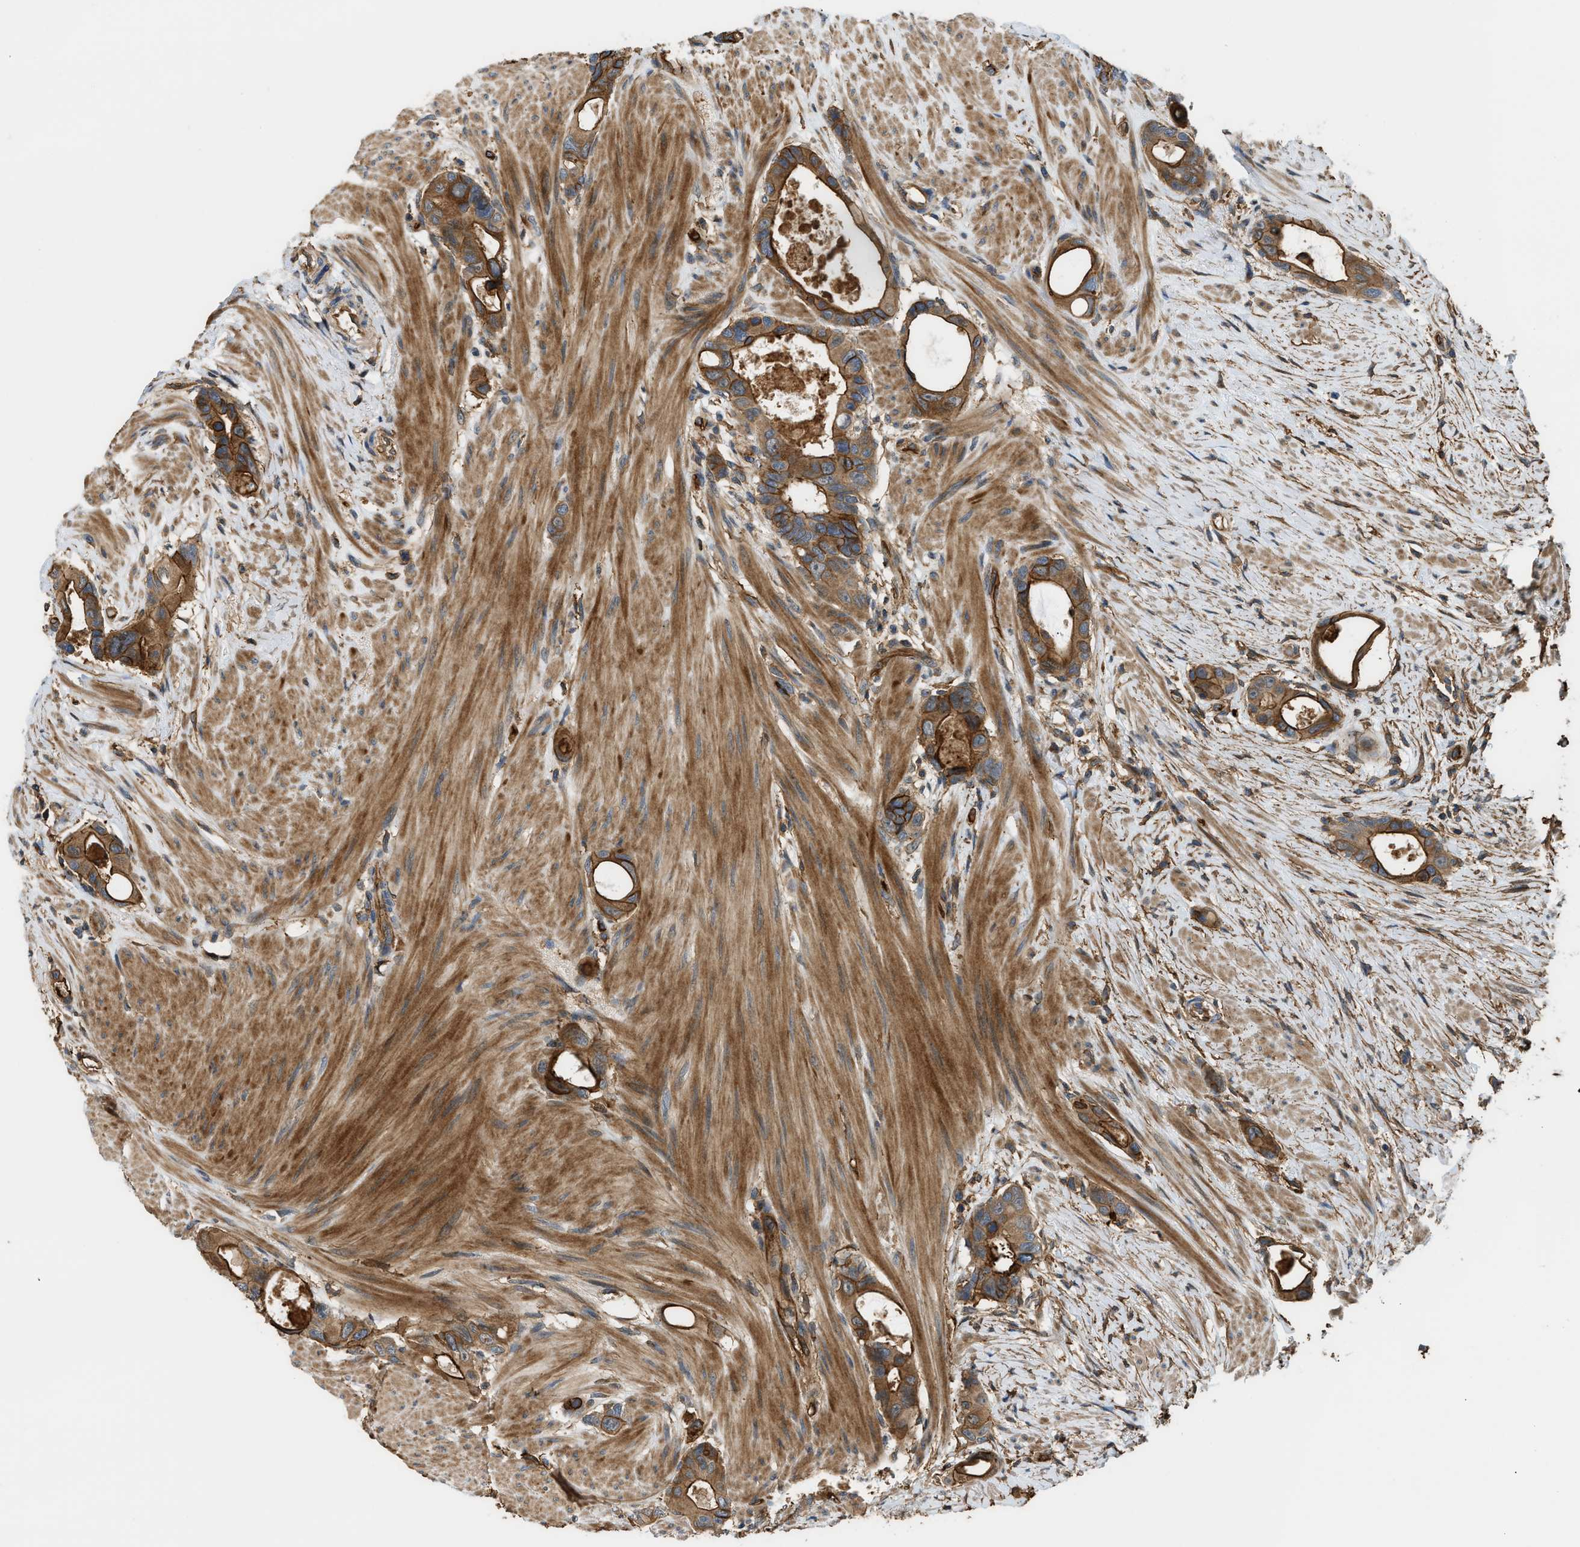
{"staining": {"intensity": "strong", "quantity": ">75%", "location": "cytoplasmic/membranous"}, "tissue": "colorectal cancer", "cell_type": "Tumor cells", "image_type": "cancer", "snomed": [{"axis": "morphology", "description": "Adenocarcinoma, NOS"}, {"axis": "topography", "description": "Rectum"}], "caption": "Strong cytoplasmic/membranous protein positivity is seen in approximately >75% of tumor cells in colorectal adenocarcinoma.", "gene": "DDHD2", "patient": {"sex": "male", "age": 51}}